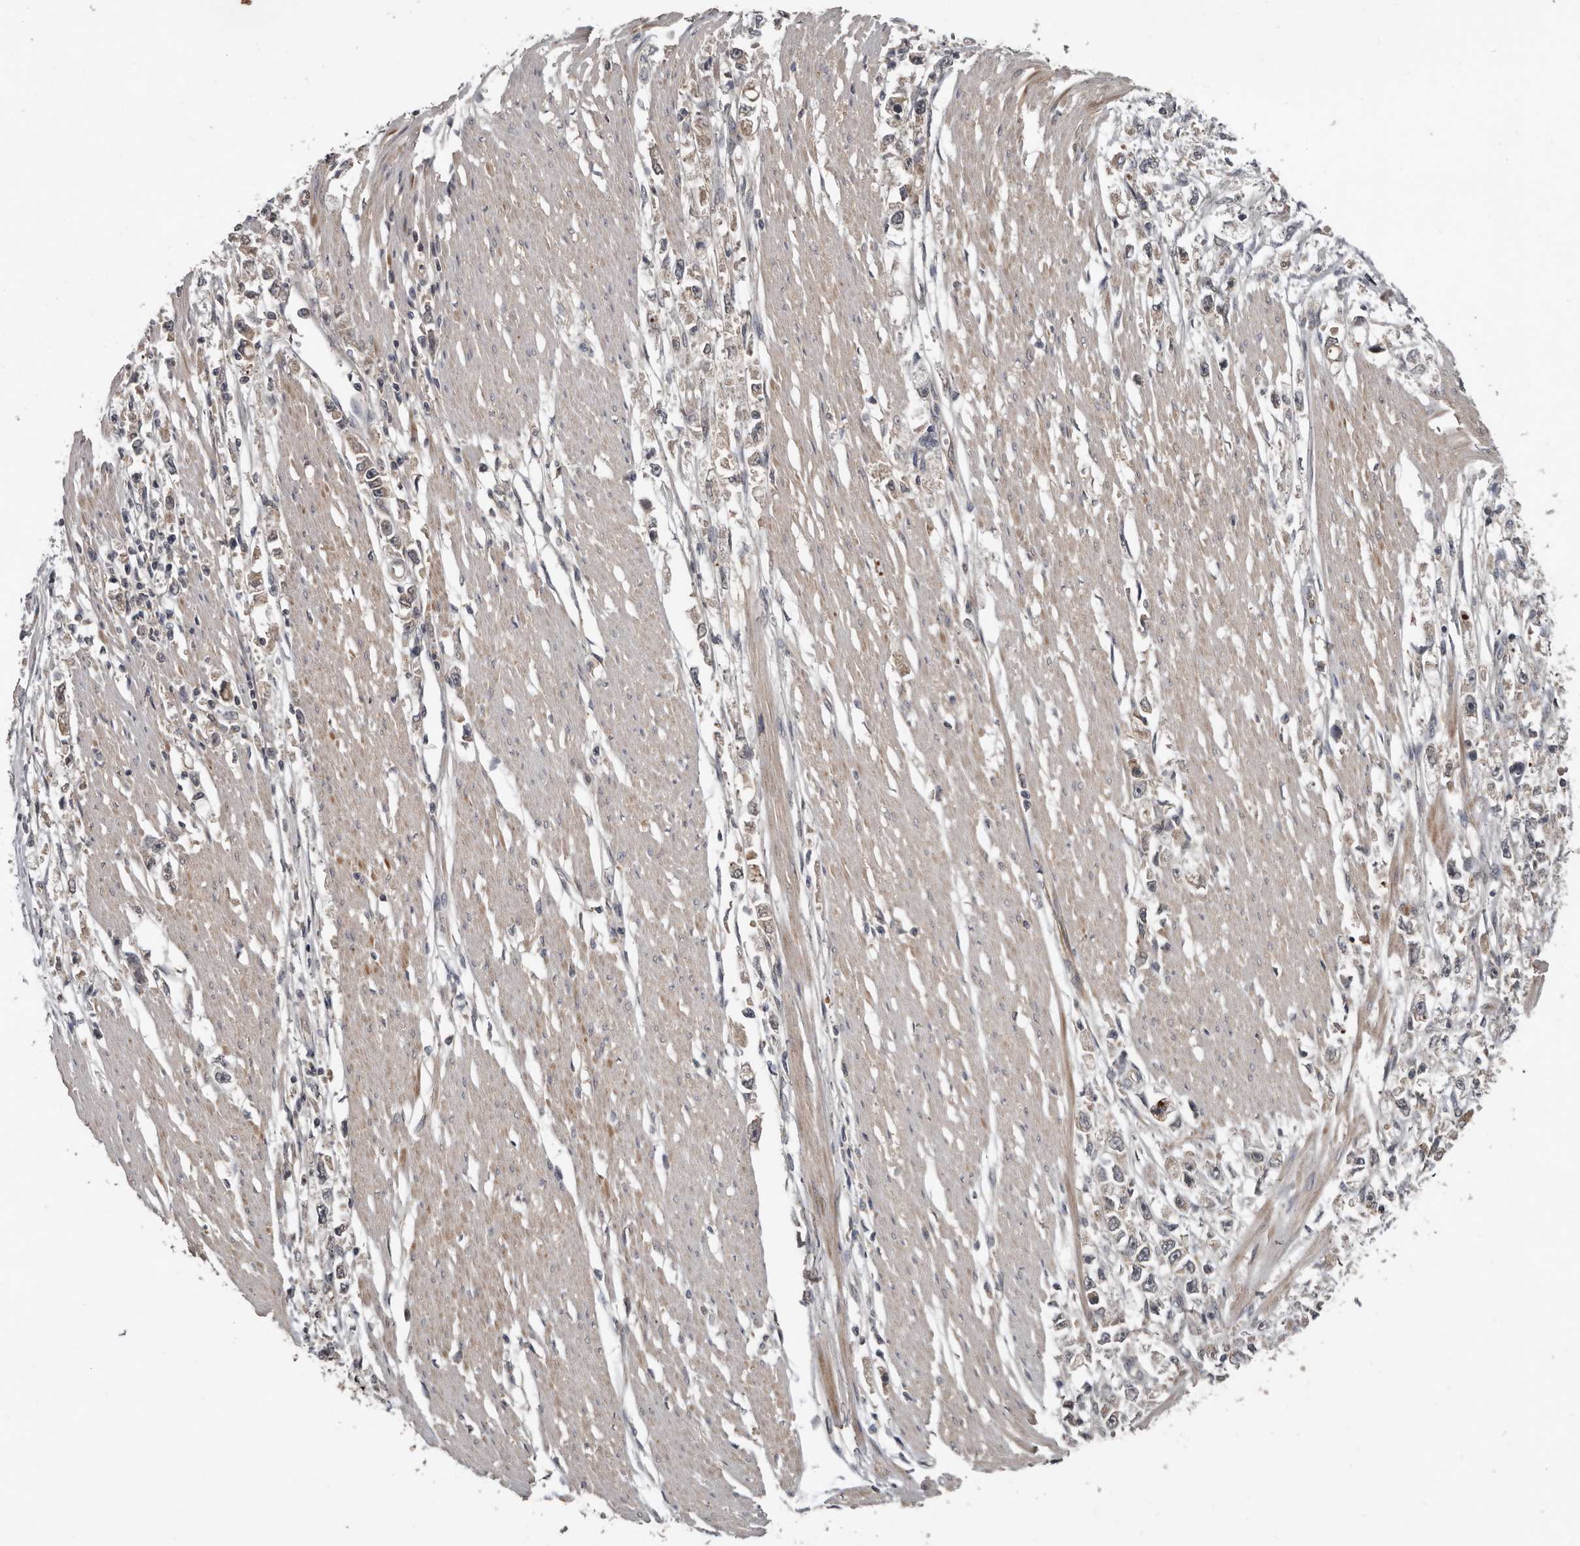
{"staining": {"intensity": "weak", "quantity": ">75%", "location": "cytoplasmic/membranous"}, "tissue": "stomach cancer", "cell_type": "Tumor cells", "image_type": "cancer", "snomed": [{"axis": "morphology", "description": "Adenocarcinoma, NOS"}, {"axis": "topography", "description": "Stomach"}], "caption": "Stomach adenocarcinoma stained with DAB immunohistochemistry reveals low levels of weak cytoplasmic/membranous staining in approximately >75% of tumor cells.", "gene": "DNAJB4", "patient": {"sex": "female", "age": 59}}